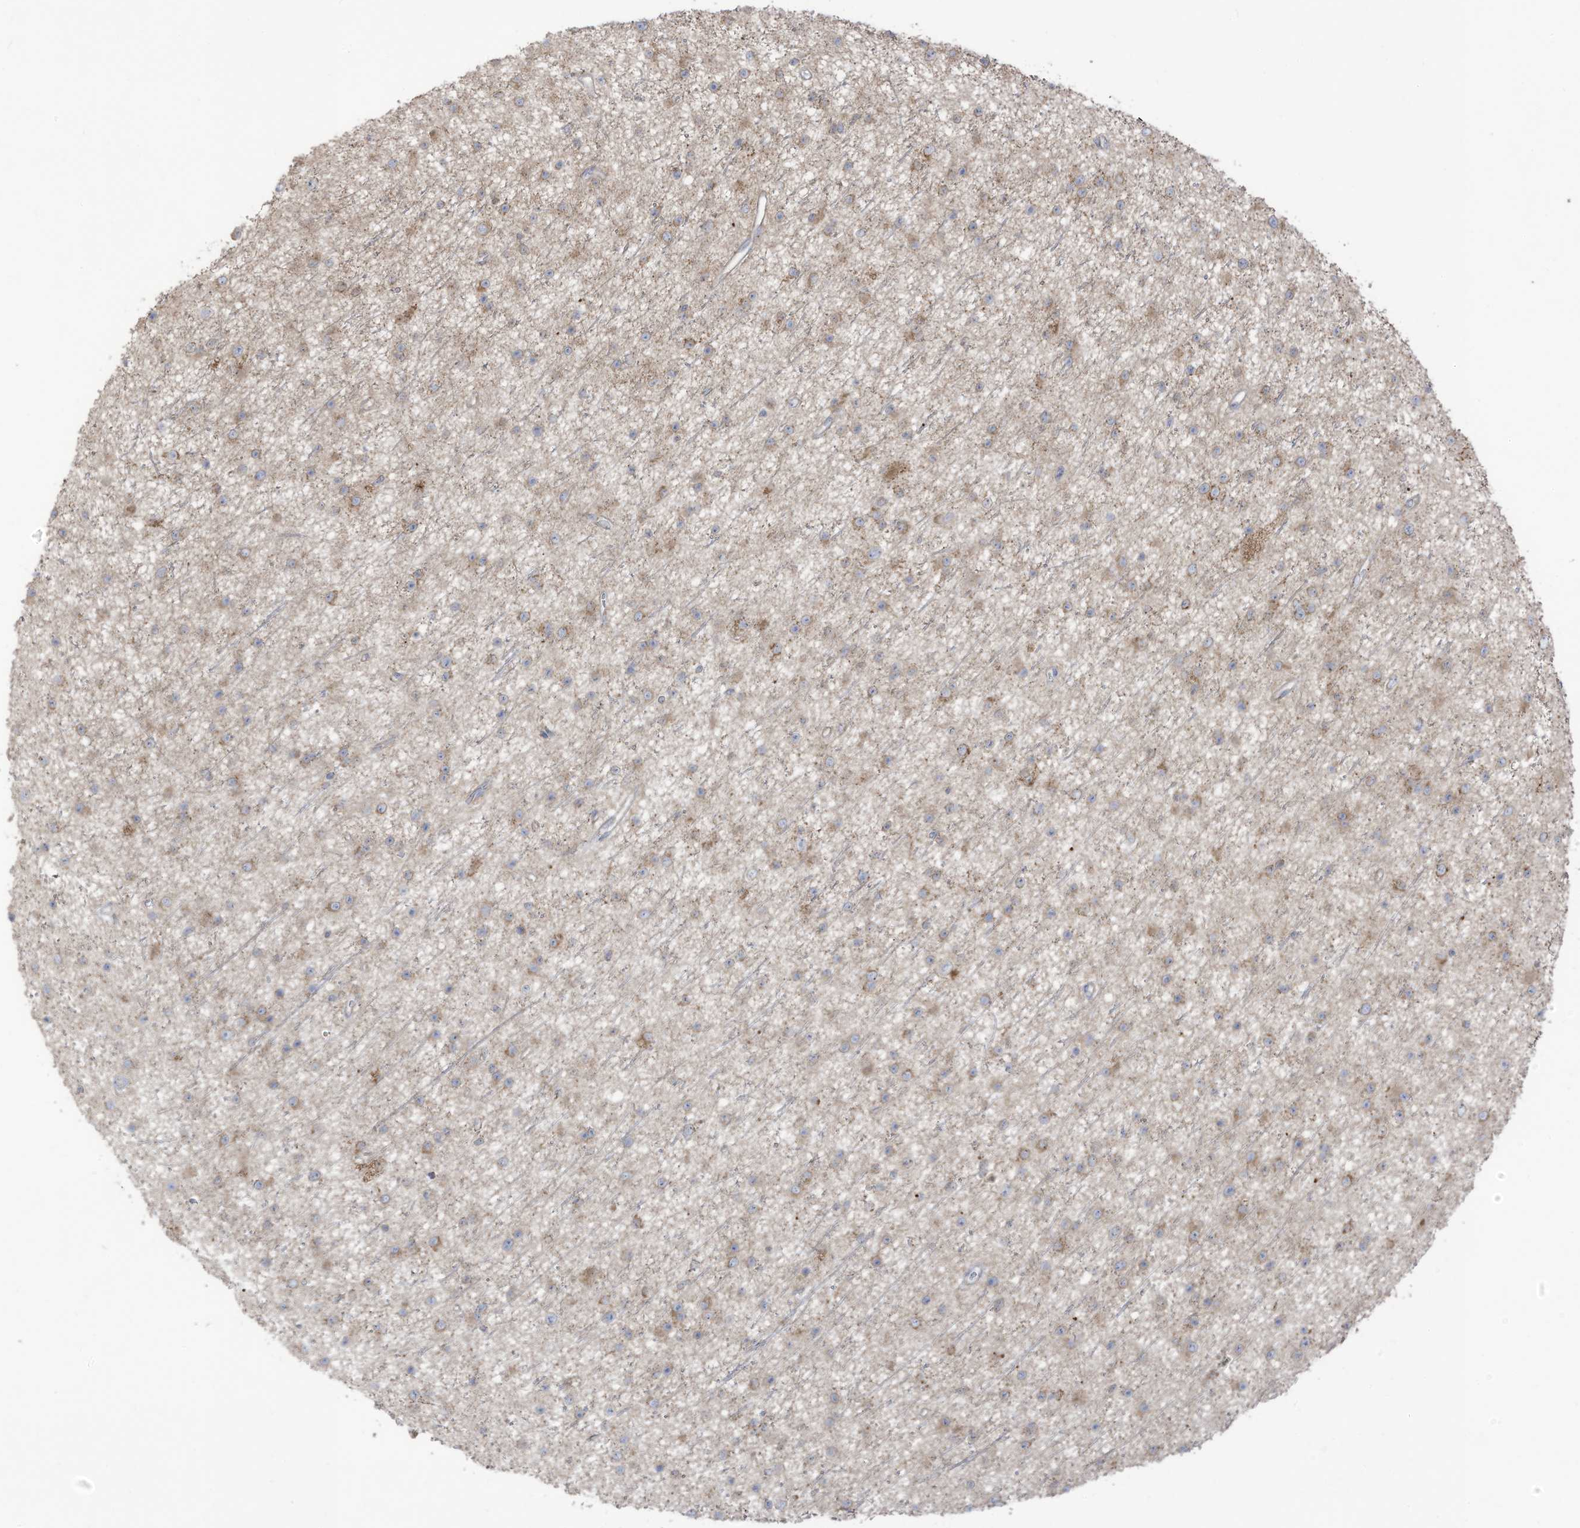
{"staining": {"intensity": "moderate", "quantity": "<25%", "location": "cytoplasmic/membranous"}, "tissue": "glioma", "cell_type": "Tumor cells", "image_type": "cancer", "snomed": [{"axis": "morphology", "description": "Glioma, malignant, Low grade"}, {"axis": "topography", "description": "Cerebral cortex"}], "caption": "Moderate cytoplasmic/membranous staining is present in approximately <25% of tumor cells in malignant glioma (low-grade).", "gene": "CGAS", "patient": {"sex": "female", "age": 39}}